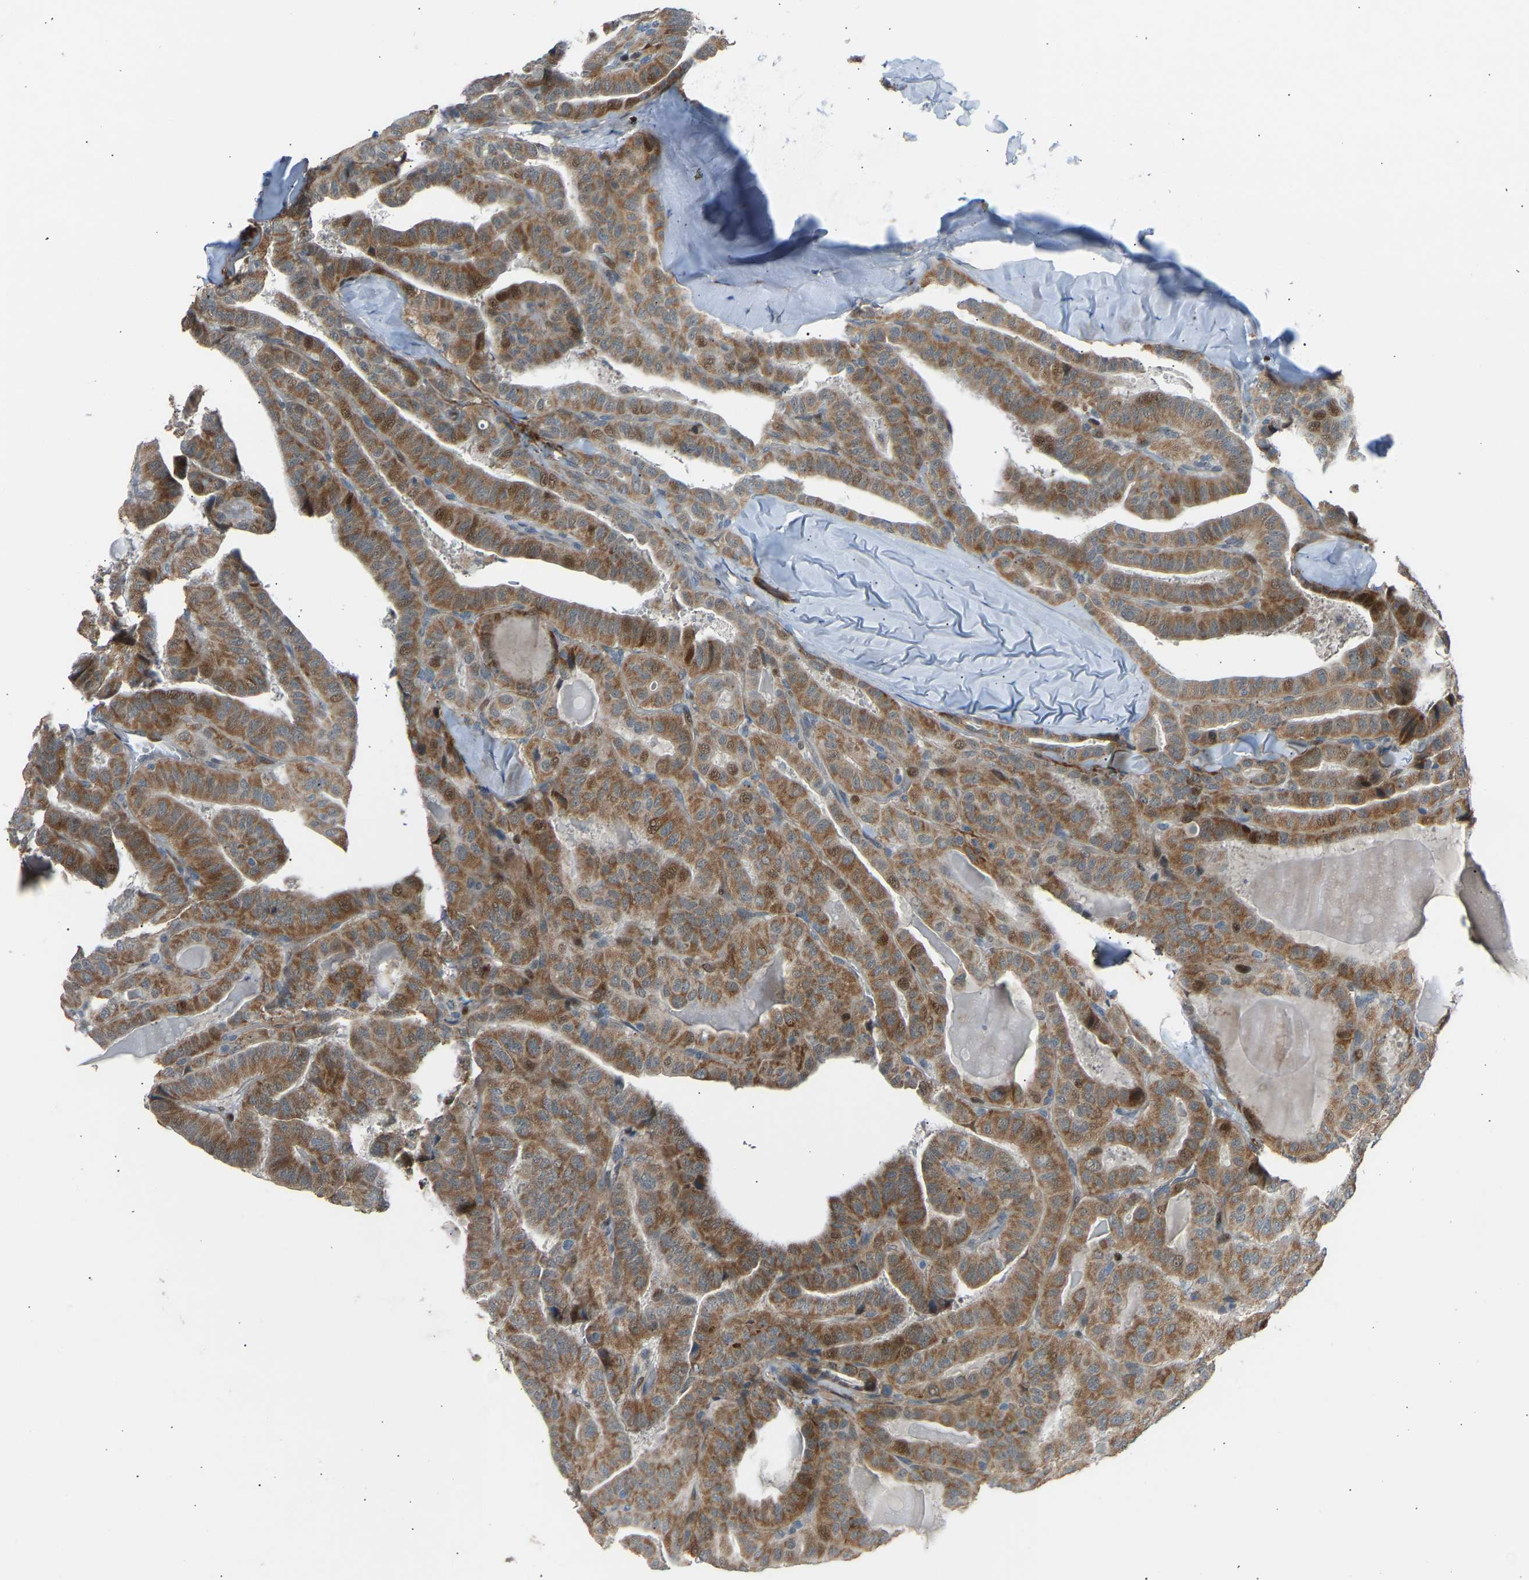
{"staining": {"intensity": "moderate", "quantity": ">75%", "location": "cytoplasmic/membranous"}, "tissue": "thyroid cancer", "cell_type": "Tumor cells", "image_type": "cancer", "snomed": [{"axis": "morphology", "description": "Papillary adenocarcinoma, NOS"}, {"axis": "topography", "description": "Thyroid gland"}], "caption": "Thyroid papillary adenocarcinoma stained with DAB IHC demonstrates medium levels of moderate cytoplasmic/membranous positivity in approximately >75% of tumor cells.", "gene": "VPS41", "patient": {"sex": "male", "age": 77}}